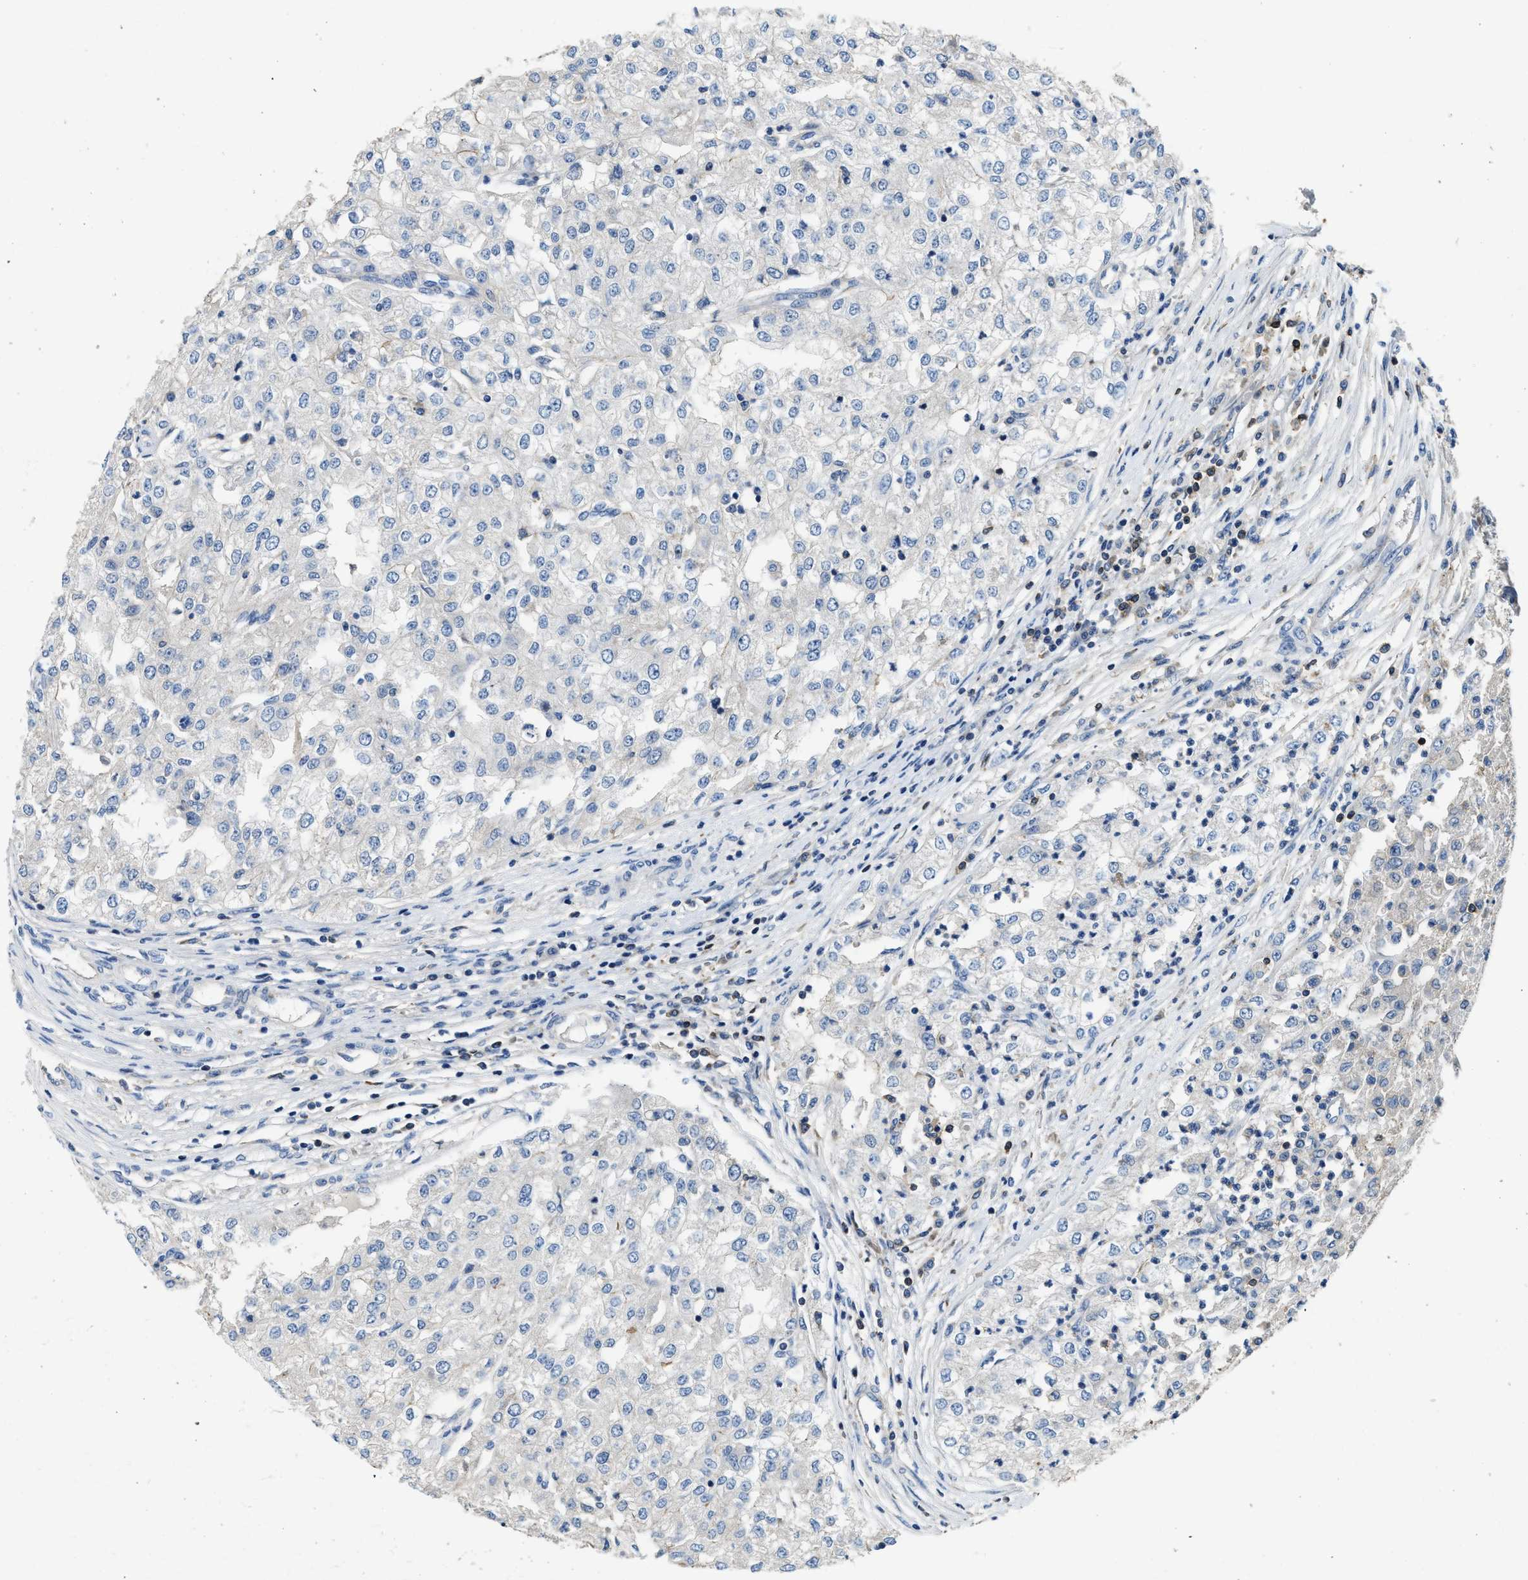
{"staining": {"intensity": "negative", "quantity": "none", "location": "none"}, "tissue": "renal cancer", "cell_type": "Tumor cells", "image_type": "cancer", "snomed": [{"axis": "morphology", "description": "Adenocarcinoma, NOS"}, {"axis": "topography", "description": "Kidney"}], "caption": "Immunohistochemistry (IHC) micrograph of human renal cancer (adenocarcinoma) stained for a protein (brown), which shows no positivity in tumor cells.", "gene": "MYO1G", "patient": {"sex": "female", "age": 54}}